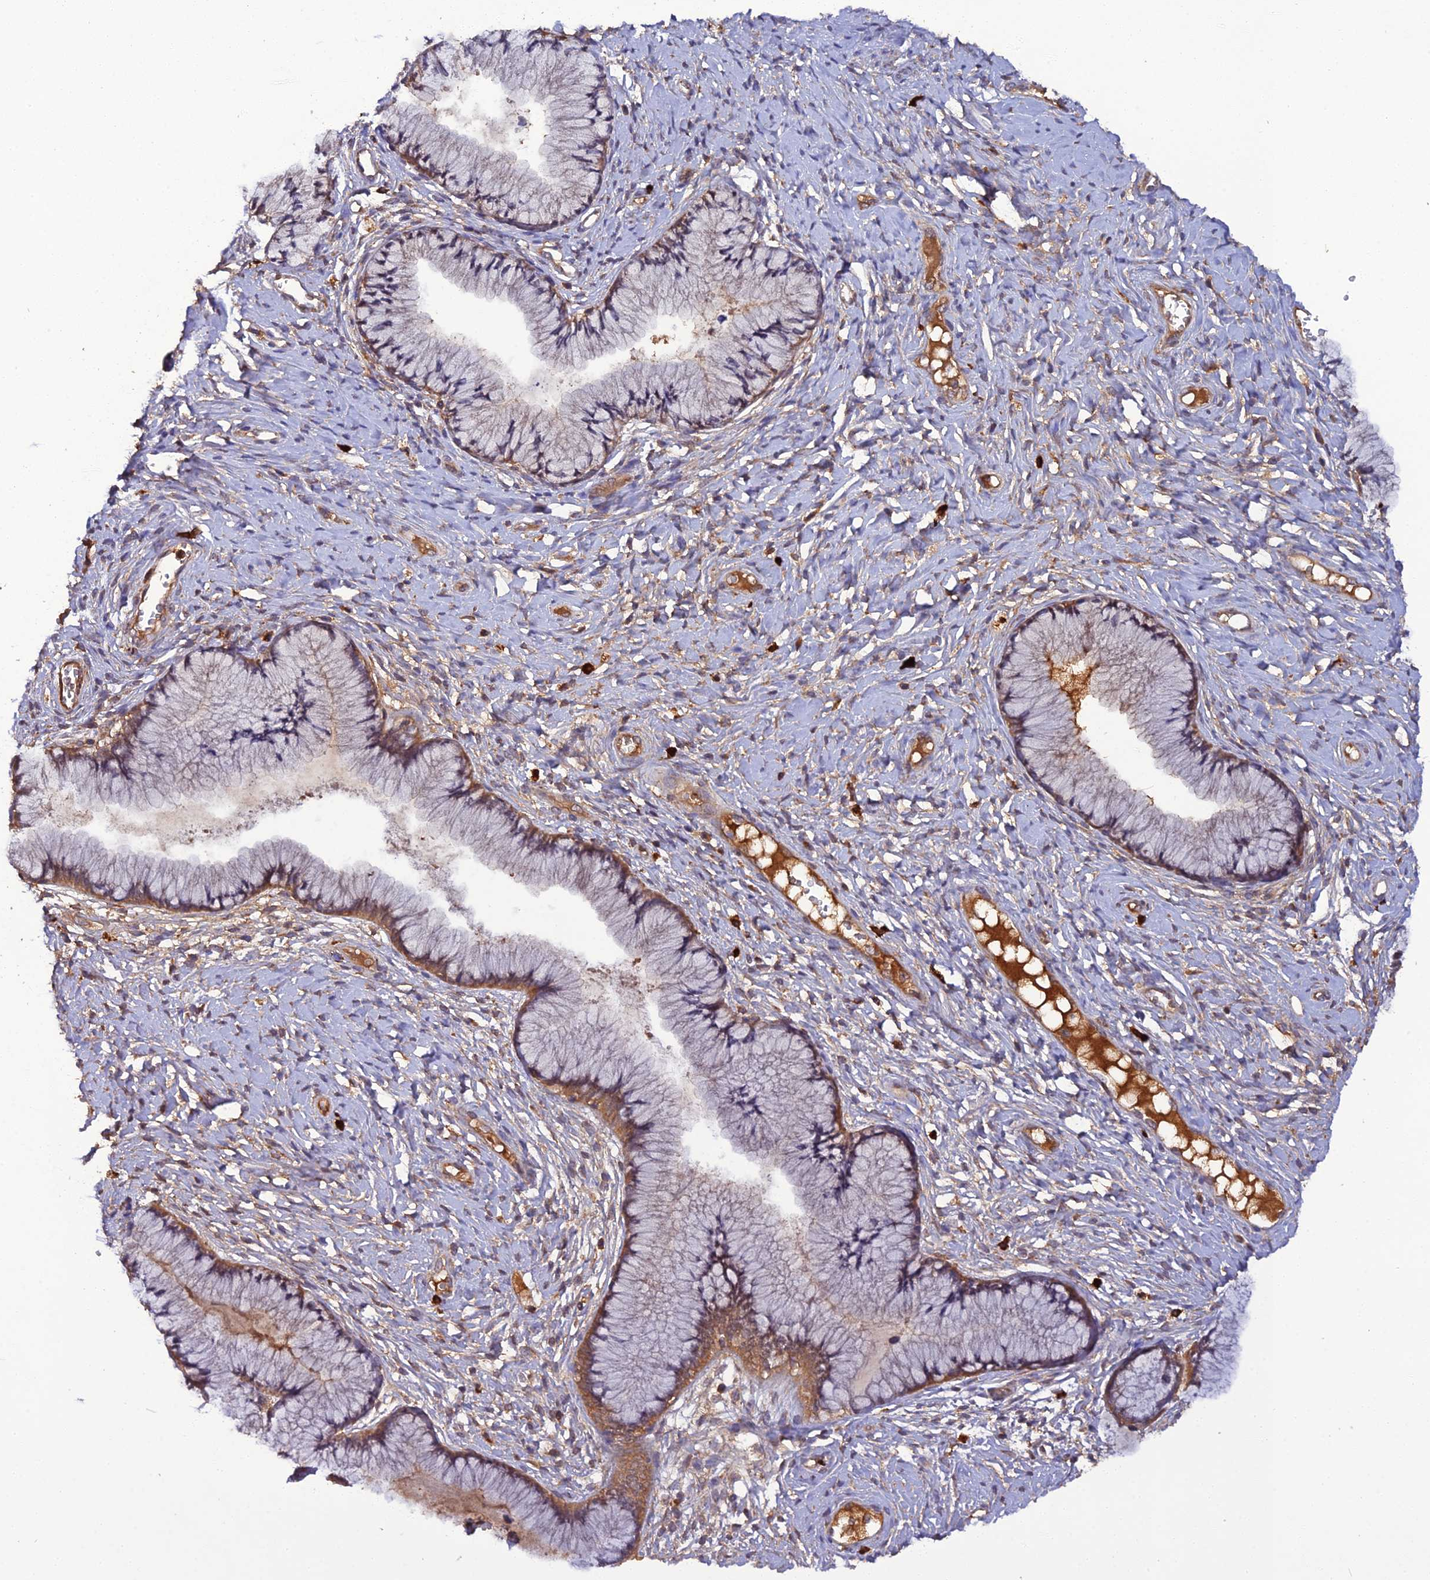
{"staining": {"intensity": "moderate", "quantity": "25%-75%", "location": "cytoplasmic/membranous"}, "tissue": "cervix", "cell_type": "Glandular cells", "image_type": "normal", "snomed": [{"axis": "morphology", "description": "Normal tissue, NOS"}, {"axis": "topography", "description": "Cervix"}], "caption": "Human cervix stained for a protein (brown) exhibits moderate cytoplasmic/membranous positive expression in approximately 25%-75% of glandular cells.", "gene": "TMEM258", "patient": {"sex": "female", "age": 42}}